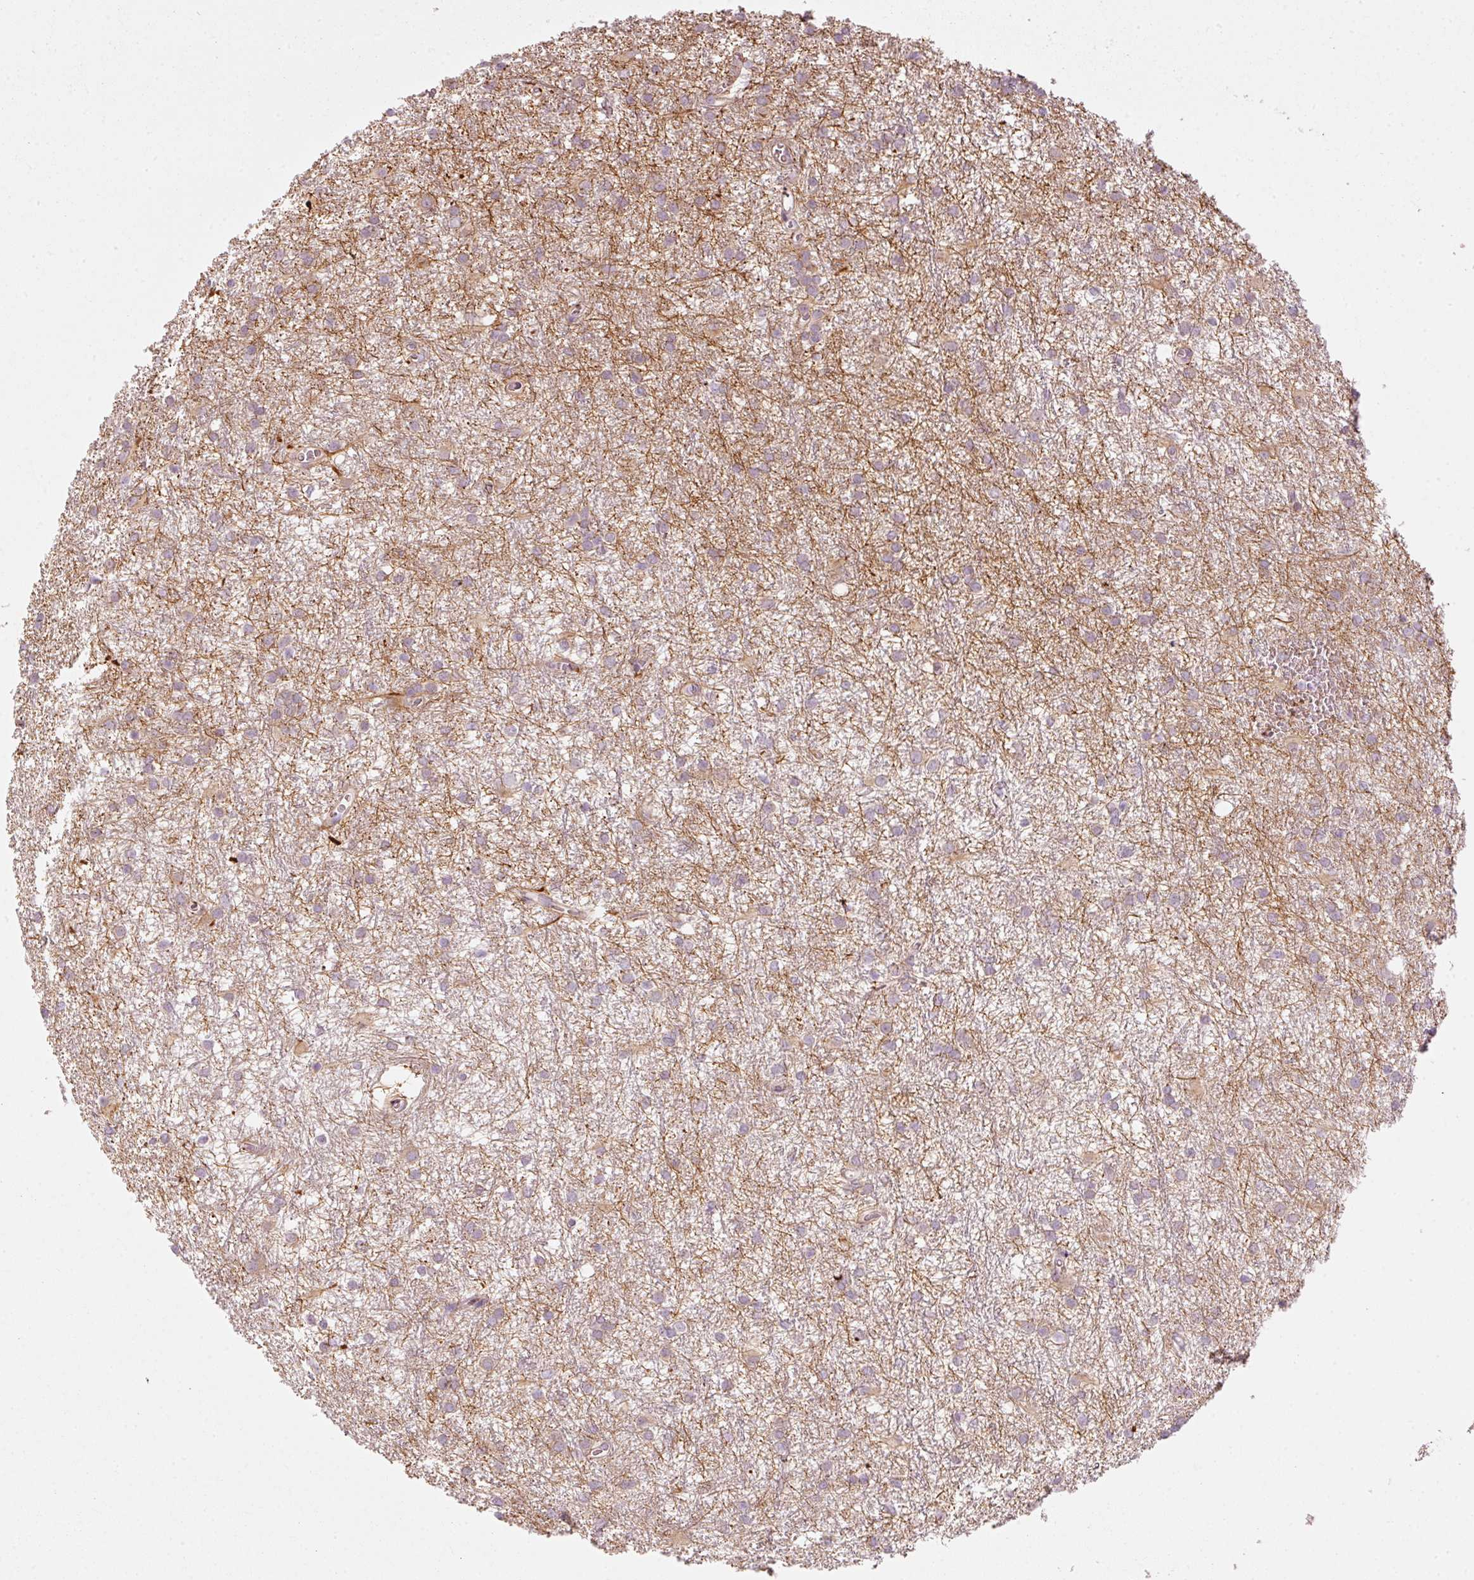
{"staining": {"intensity": "weak", "quantity": "25%-75%", "location": "cytoplasmic/membranous"}, "tissue": "glioma", "cell_type": "Tumor cells", "image_type": "cancer", "snomed": [{"axis": "morphology", "description": "Glioma, malignant, High grade"}, {"axis": "topography", "description": "Brain"}], "caption": "A low amount of weak cytoplasmic/membranous staining is present in about 25%-75% of tumor cells in glioma tissue. Using DAB (brown) and hematoxylin (blue) stains, captured at high magnification using brightfield microscopy.", "gene": "MAP10", "patient": {"sex": "female", "age": 50}}